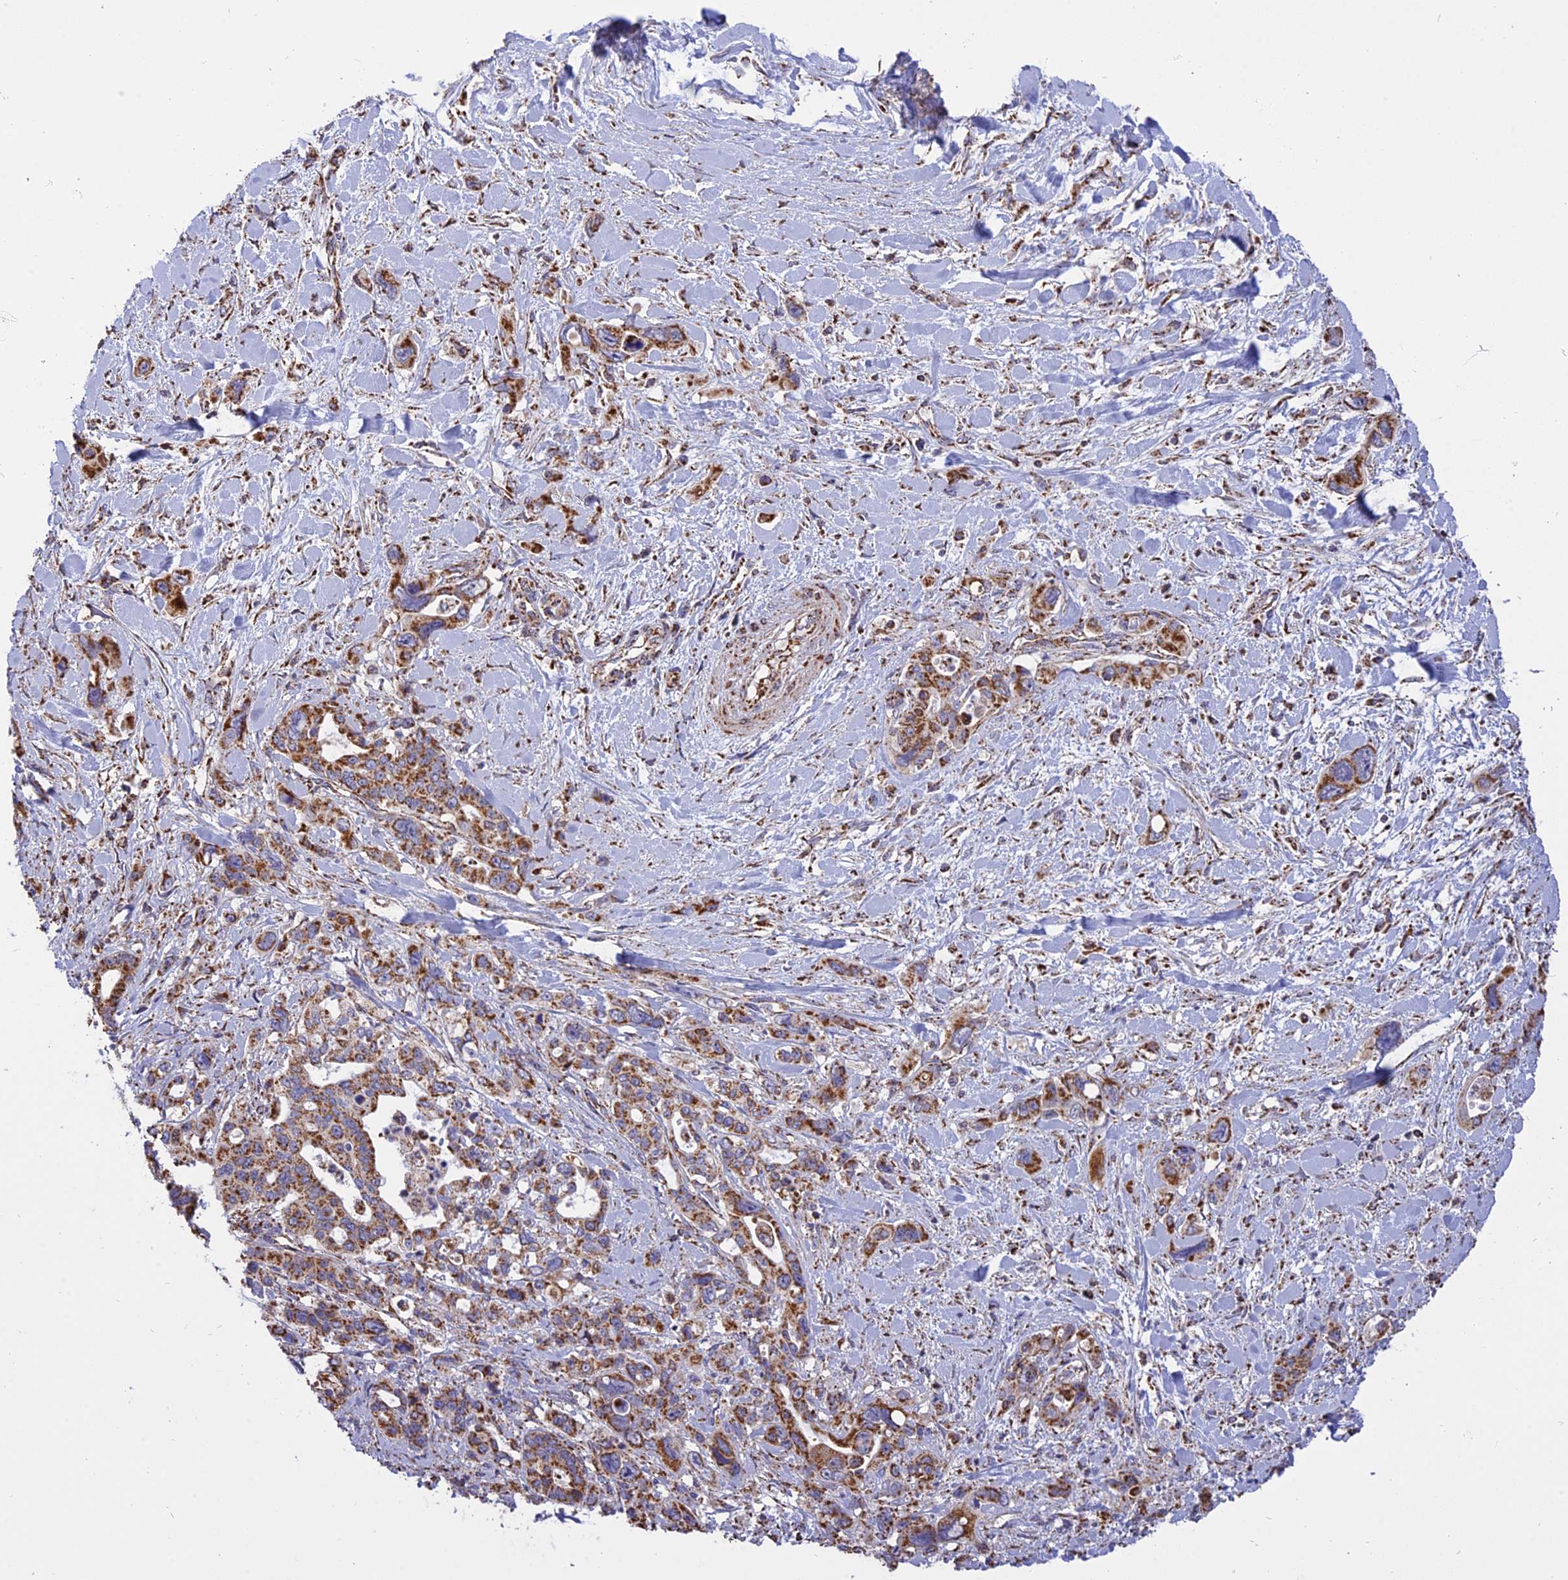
{"staining": {"intensity": "strong", "quantity": ">75%", "location": "cytoplasmic/membranous"}, "tissue": "pancreatic cancer", "cell_type": "Tumor cells", "image_type": "cancer", "snomed": [{"axis": "morphology", "description": "Adenocarcinoma, NOS"}, {"axis": "topography", "description": "Pancreas"}], "caption": "This is an image of immunohistochemistry staining of pancreatic adenocarcinoma, which shows strong staining in the cytoplasmic/membranous of tumor cells.", "gene": "TTC4", "patient": {"sex": "male", "age": 46}}